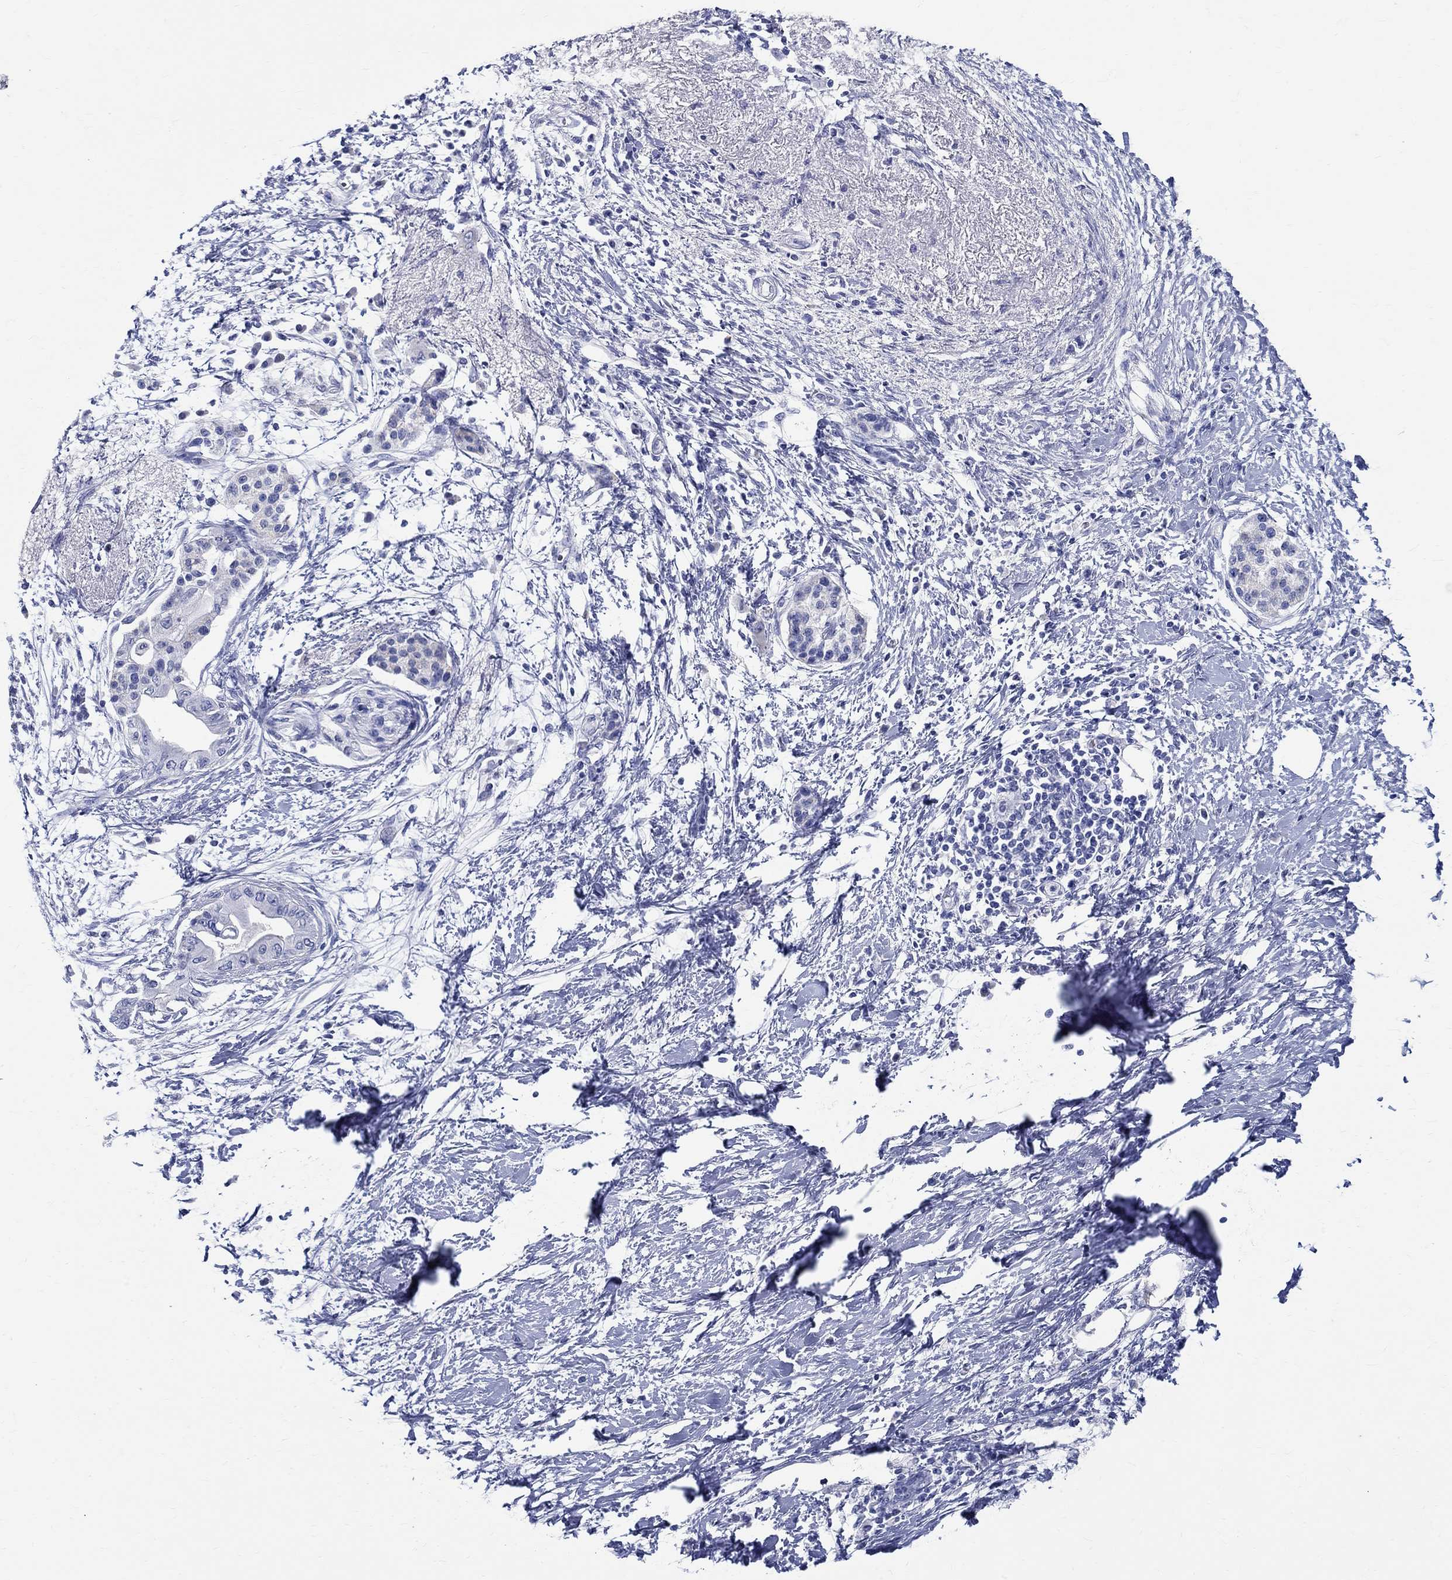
{"staining": {"intensity": "negative", "quantity": "none", "location": "none"}, "tissue": "pancreatic cancer", "cell_type": "Tumor cells", "image_type": "cancer", "snomed": [{"axis": "morphology", "description": "Normal tissue, NOS"}, {"axis": "morphology", "description": "Adenocarcinoma, NOS"}, {"axis": "topography", "description": "Pancreas"}, {"axis": "topography", "description": "Duodenum"}], "caption": "Immunohistochemistry (IHC) image of neoplastic tissue: adenocarcinoma (pancreatic) stained with DAB demonstrates no significant protein expression in tumor cells. The staining is performed using DAB (3,3'-diaminobenzidine) brown chromogen with nuclei counter-stained in using hematoxylin.", "gene": "TSPAN16", "patient": {"sex": "female", "age": 60}}